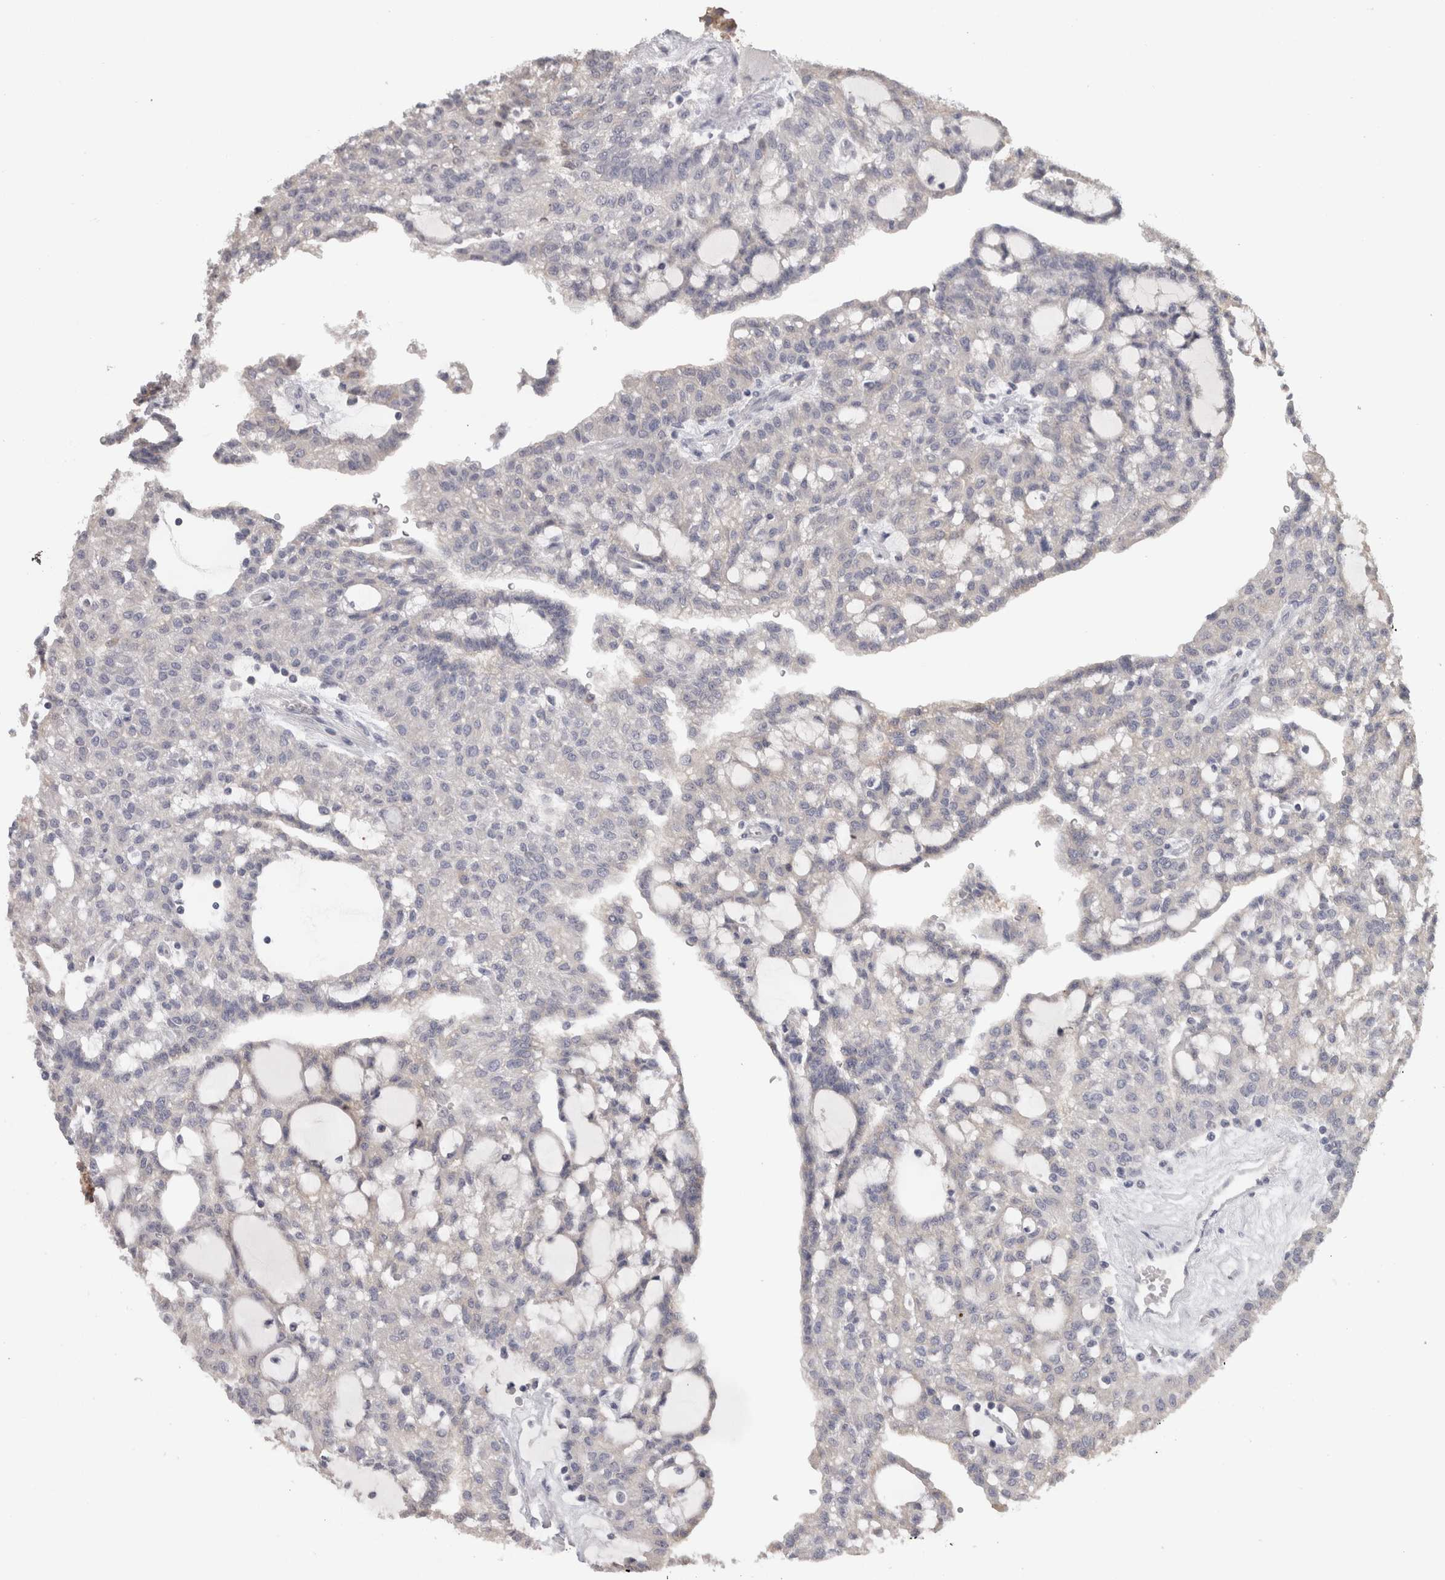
{"staining": {"intensity": "negative", "quantity": "none", "location": "none"}, "tissue": "renal cancer", "cell_type": "Tumor cells", "image_type": "cancer", "snomed": [{"axis": "morphology", "description": "Adenocarcinoma, NOS"}, {"axis": "topography", "description": "Kidney"}], "caption": "DAB immunohistochemical staining of human renal cancer displays no significant expression in tumor cells.", "gene": "TCAP", "patient": {"sex": "male", "age": 63}}